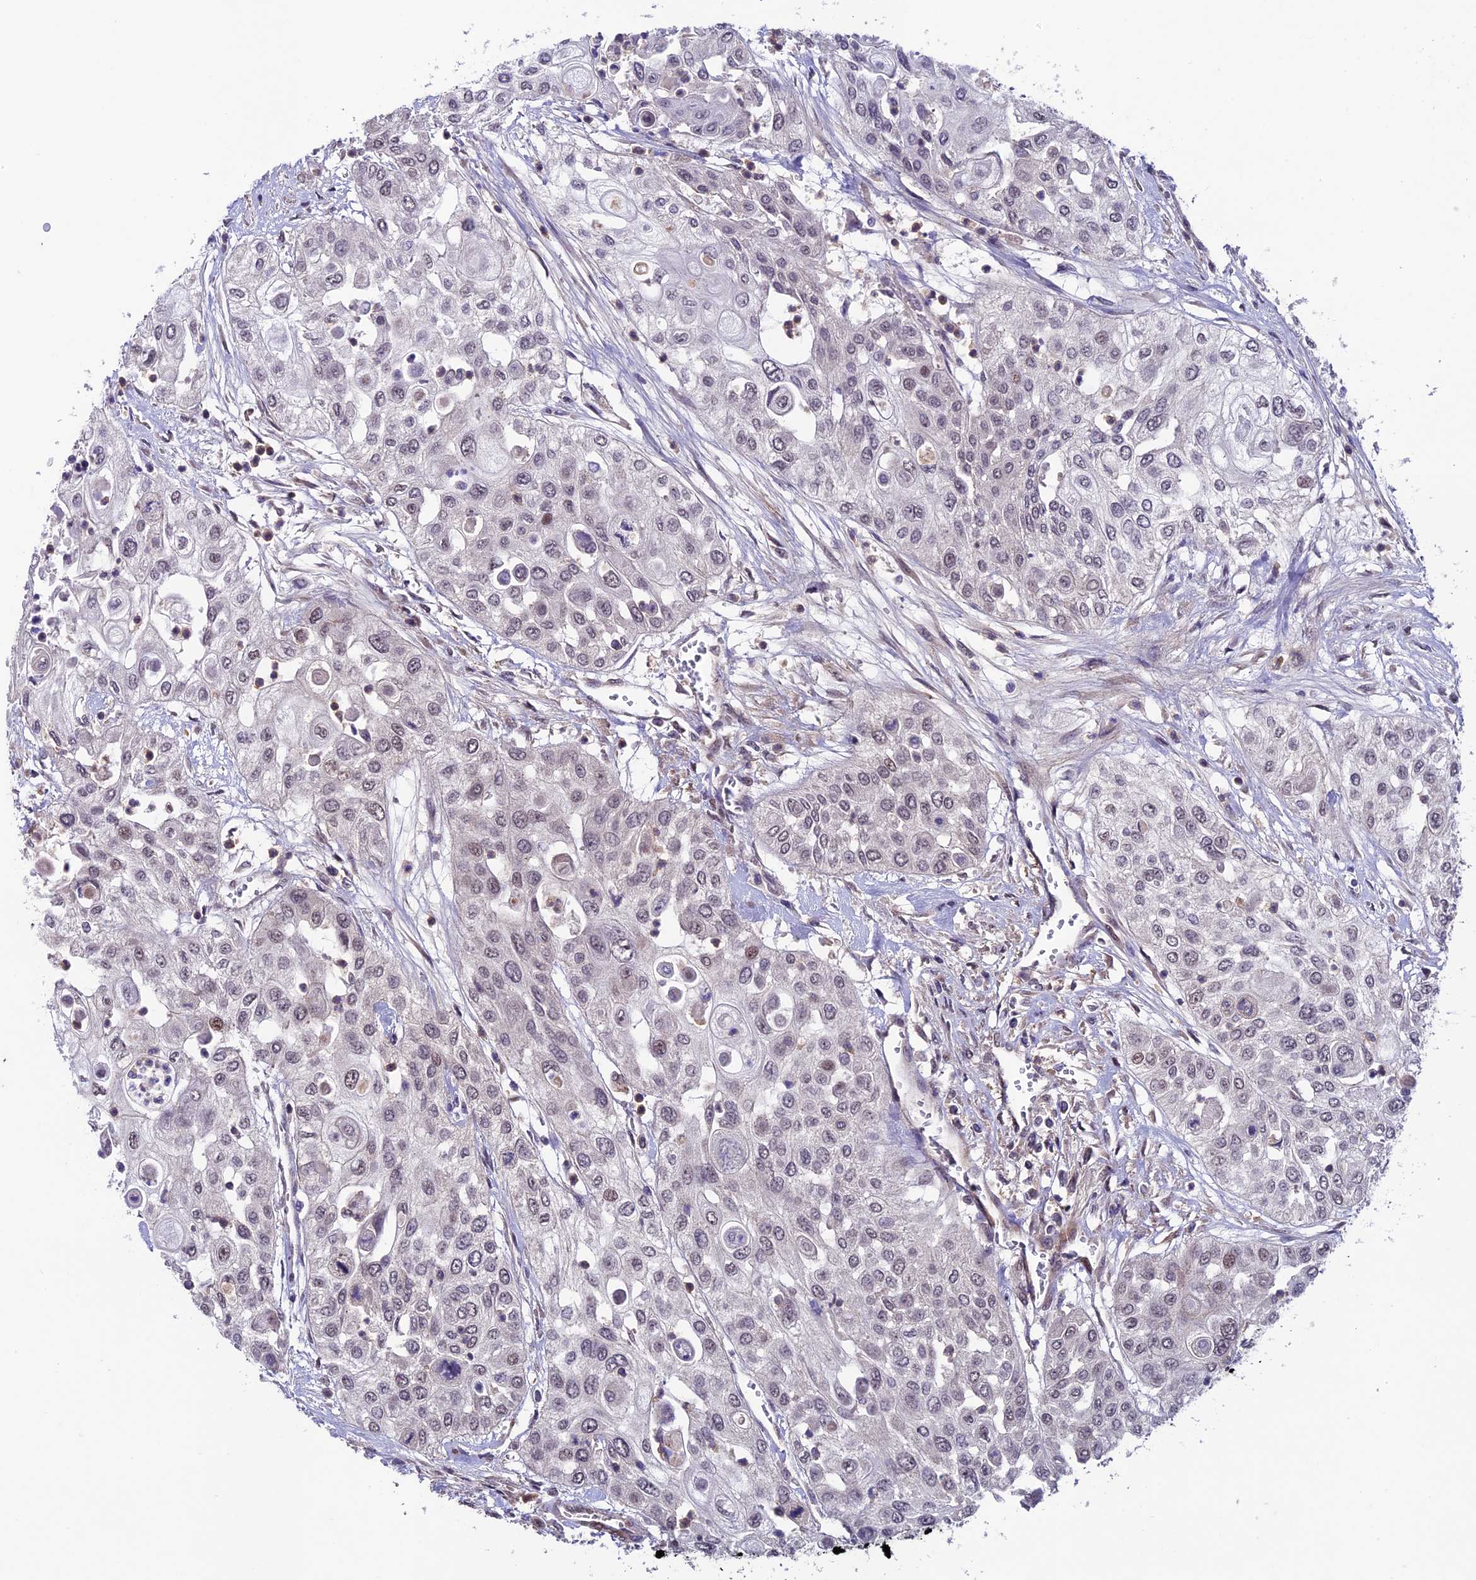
{"staining": {"intensity": "negative", "quantity": "none", "location": "none"}, "tissue": "urothelial cancer", "cell_type": "Tumor cells", "image_type": "cancer", "snomed": [{"axis": "morphology", "description": "Urothelial carcinoma, High grade"}, {"axis": "topography", "description": "Urinary bladder"}], "caption": "IHC micrograph of urothelial cancer stained for a protein (brown), which displays no staining in tumor cells.", "gene": "SIPA1L3", "patient": {"sex": "female", "age": 79}}